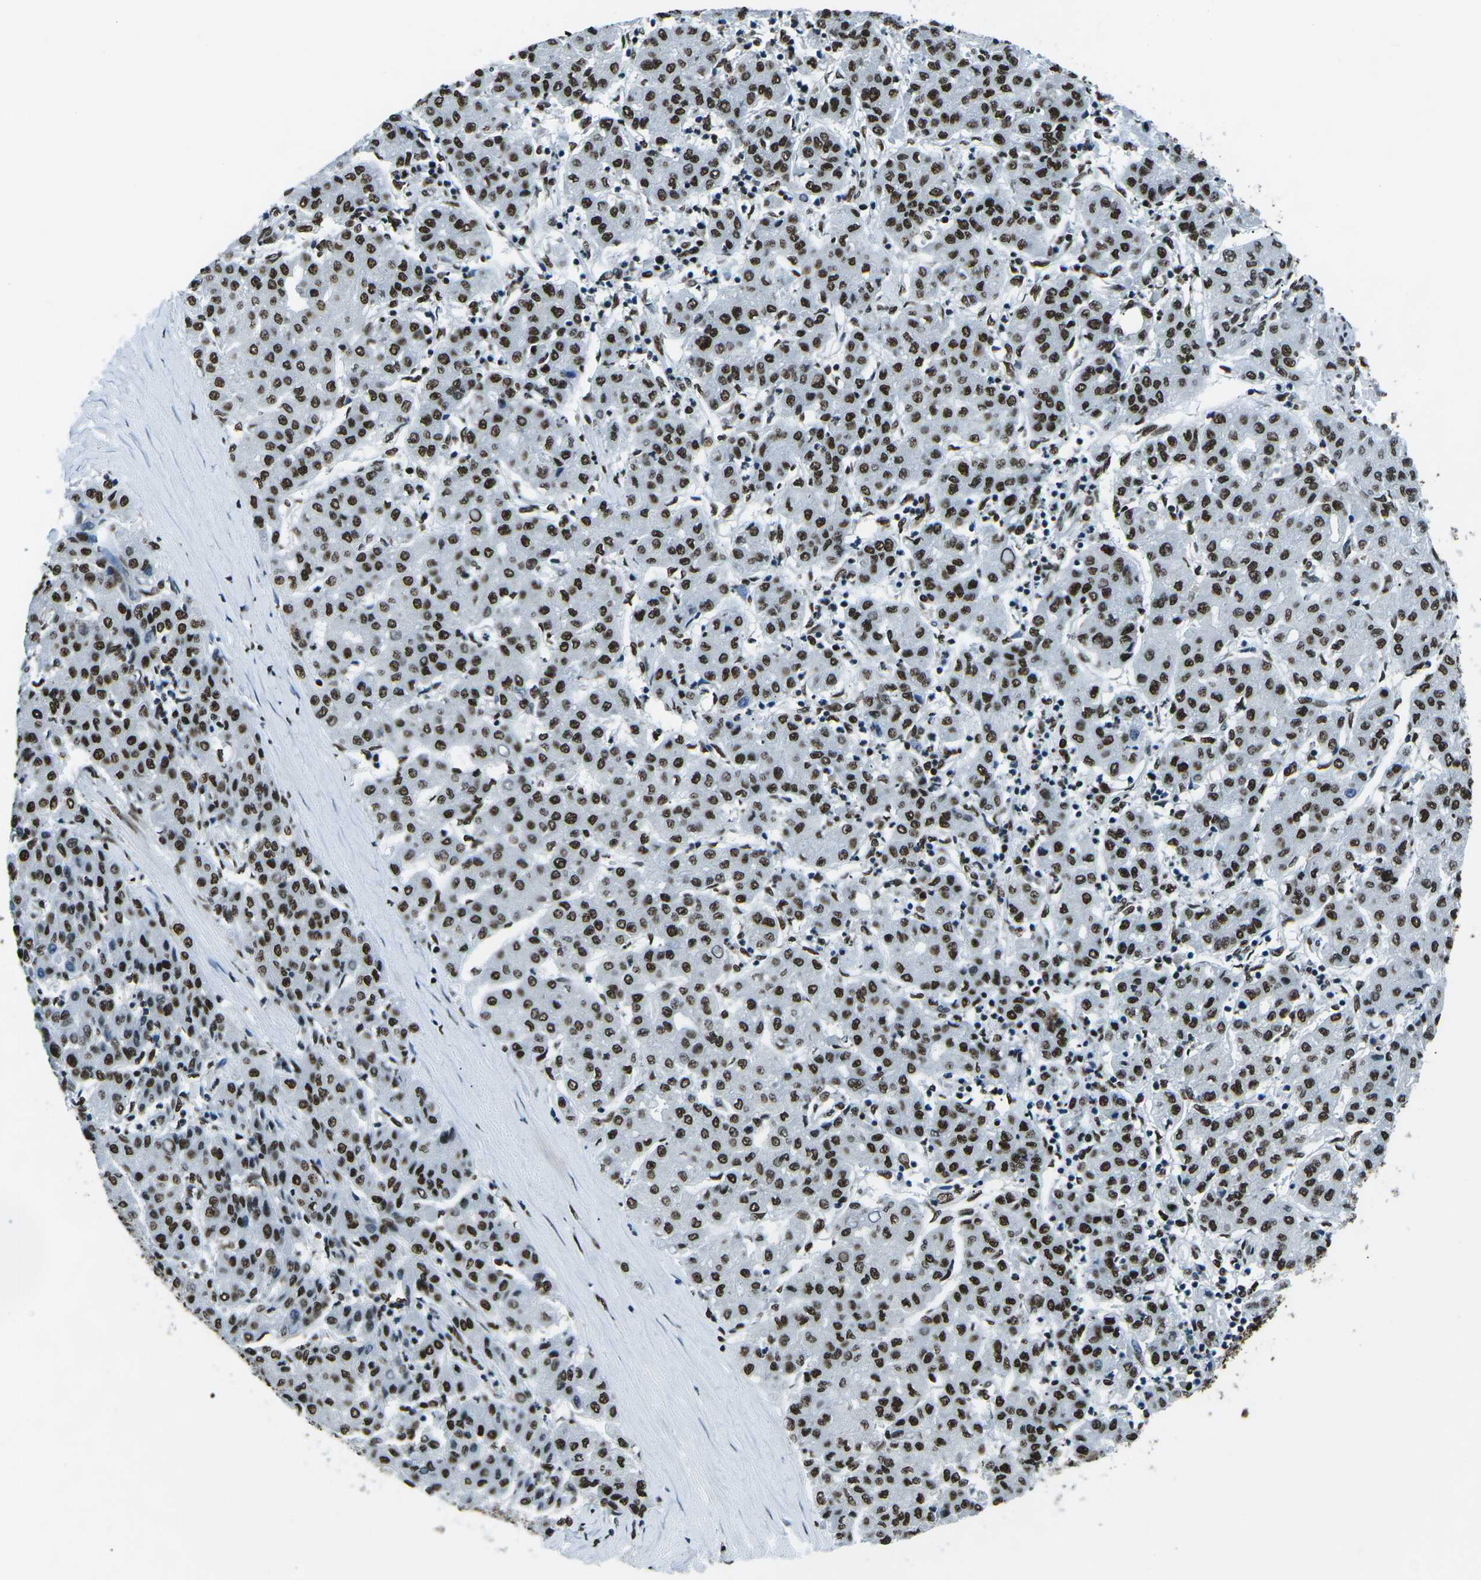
{"staining": {"intensity": "strong", "quantity": ">75%", "location": "nuclear"}, "tissue": "liver cancer", "cell_type": "Tumor cells", "image_type": "cancer", "snomed": [{"axis": "morphology", "description": "Carcinoma, Hepatocellular, NOS"}, {"axis": "topography", "description": "Liver"}], "caption": "Immunohistochemical staining of human hepatocellular carcinoma (liver) demonstrates strong nuclear protein staining in about >75% of tumor cells.", "gene": "HNRNPL", "patient": {"sex": "male", "age": 65}}